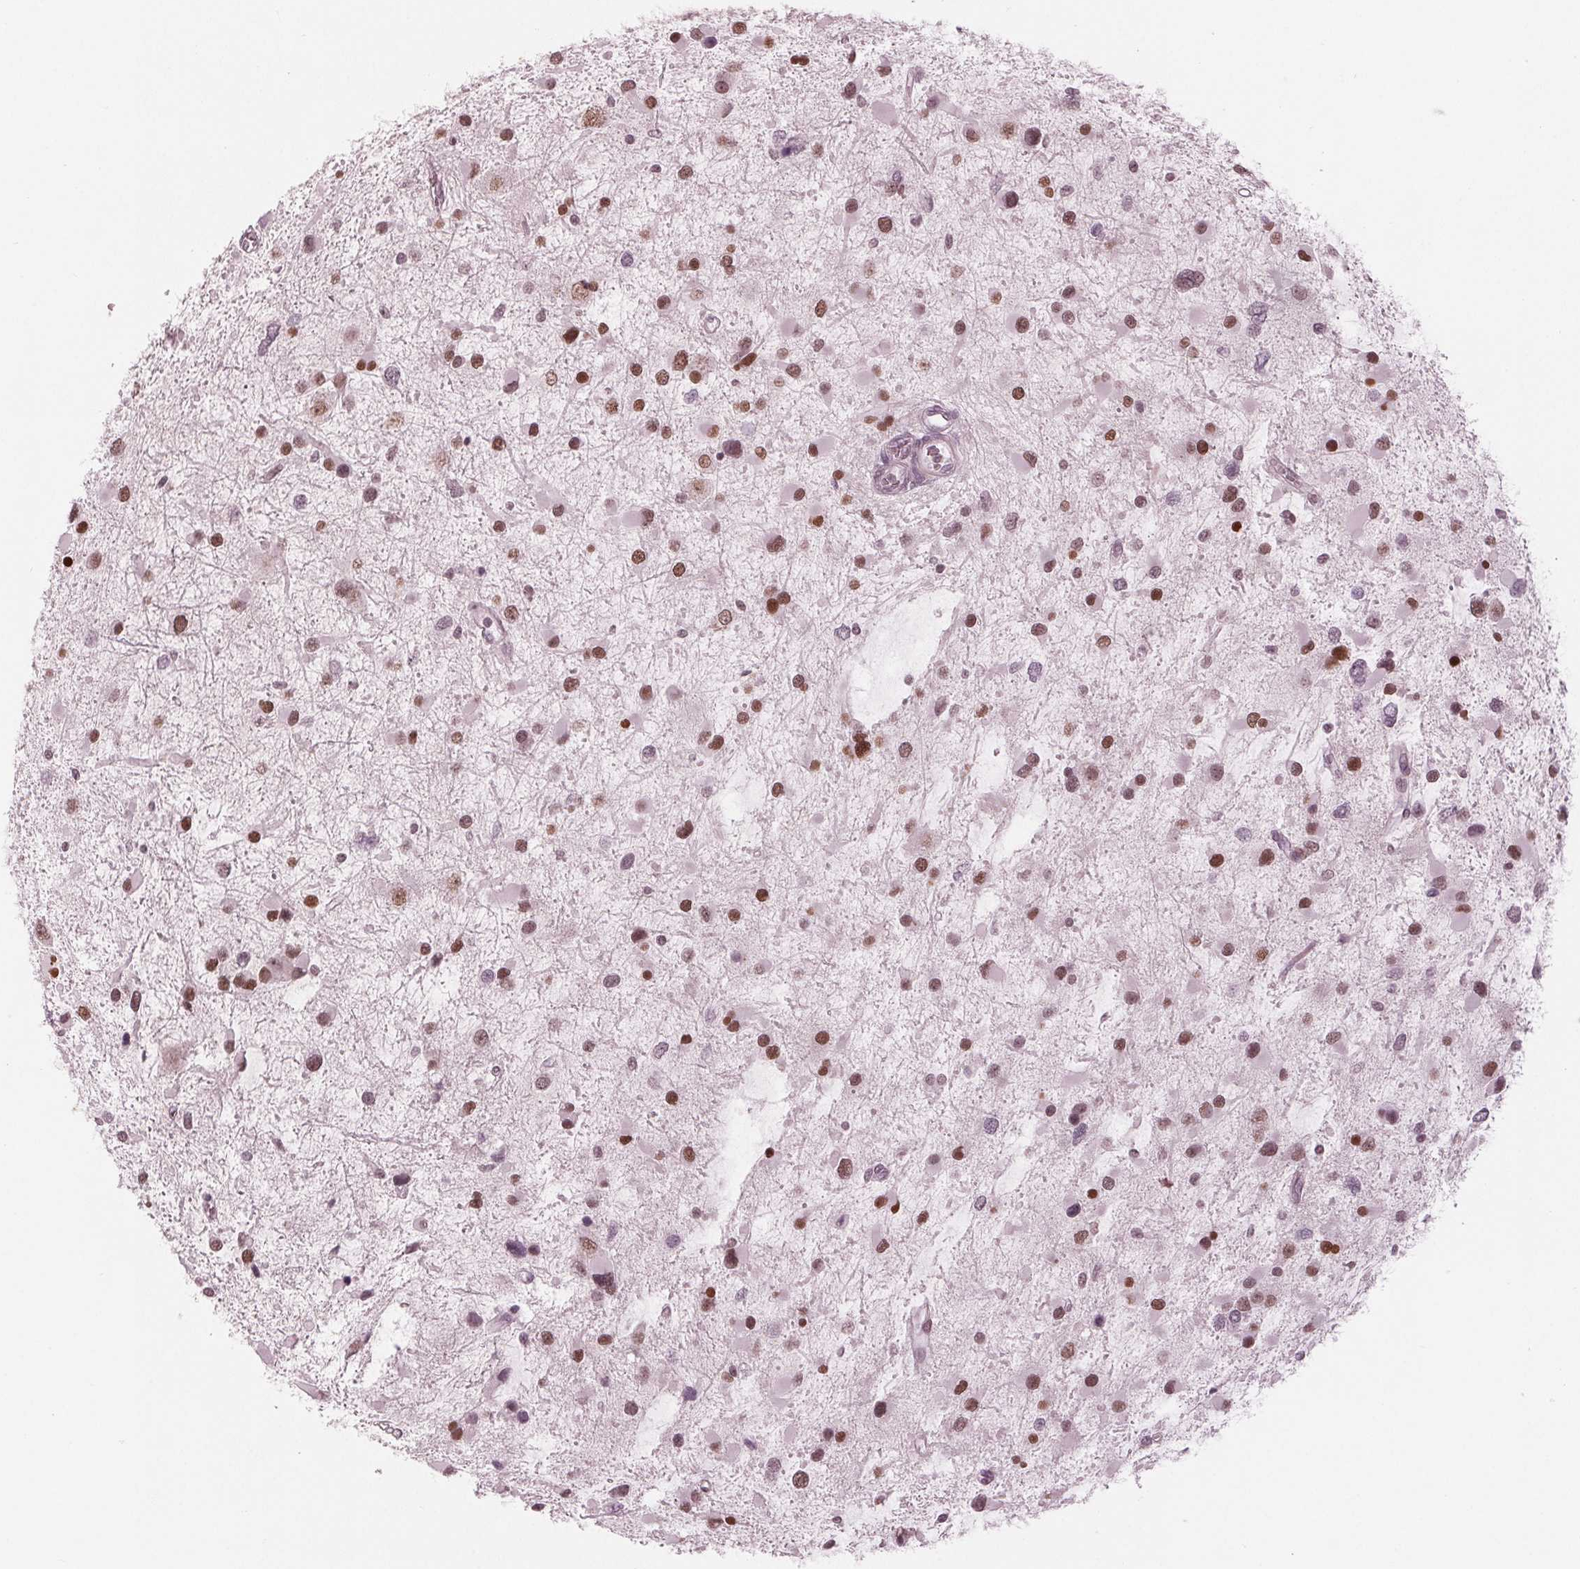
{"staining": {"intensity": "strong", "quantity": ">75%", "location": "nuclear"}, "tissue": "glioma", "cell_type": "Tumor cells", "image_type": "cancer", "snomed": [{"axis": "morphology", "description": "Glioma, malignant, Low grade"}, {"axis": "topography", "description": "Brain"}], "caption": "There is high levels of strong nuclear staining in tumor cells of malignant low-grade glioma, as demonstrated by immunohistochemical staining (brown color).", "gene": "DNMT3L", "patient": {"sex": "female", "age": 32}}